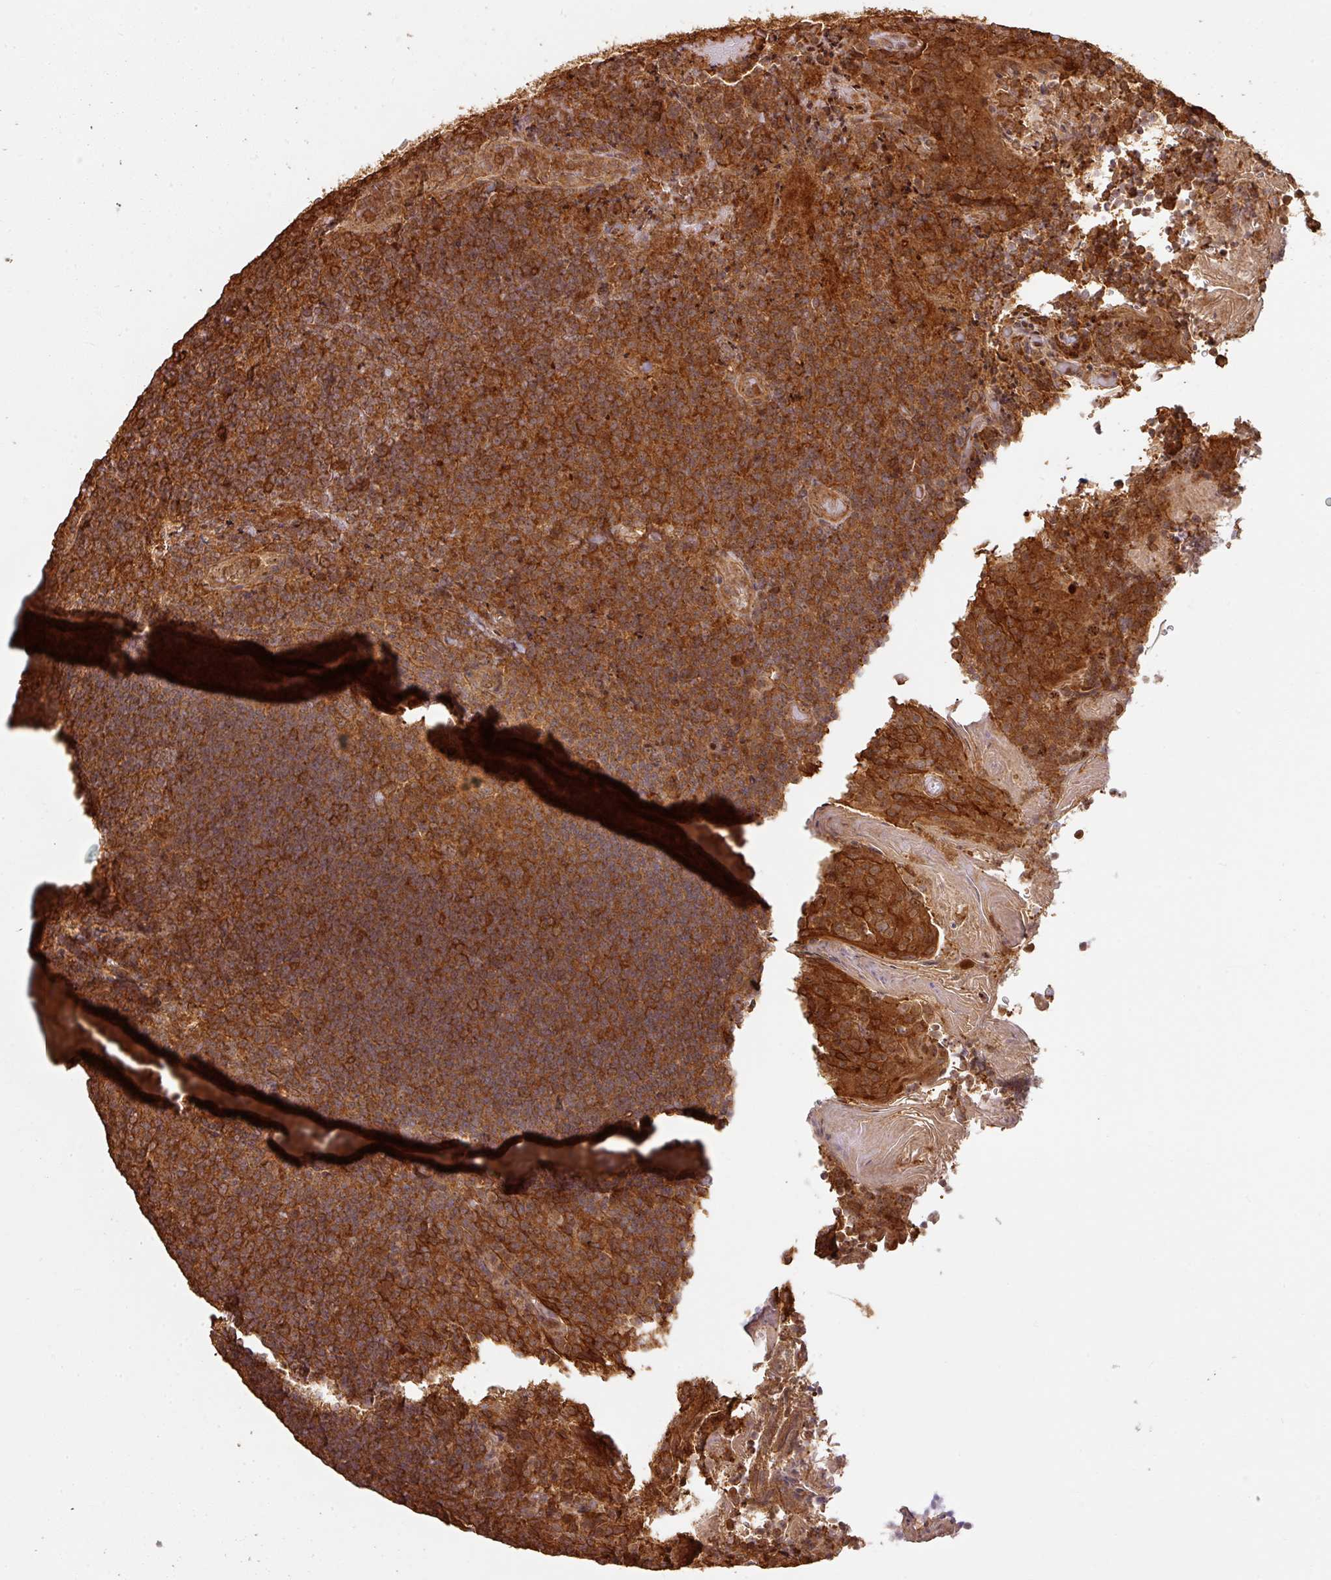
{"staining": {"intensity": "strong", "quantity": ">75%", "location": "cytoplasmic/membranous"}, "tissue": "tonsil", "cell_type": "Germinal center cells", "image_type": "normal", "snomed": [{"axis": "morphology", "description": "Normal tissue, NOS"}, {"axis": "topography", "description": "Tonsil"}], "caption": "Tonsil stained with a brown dye displays strong cytoplasmic/membranous positive expression in about >75% of germinal center cells.", "gene": "ZNF322", "patient": {"sex": "female", "age": 10}}